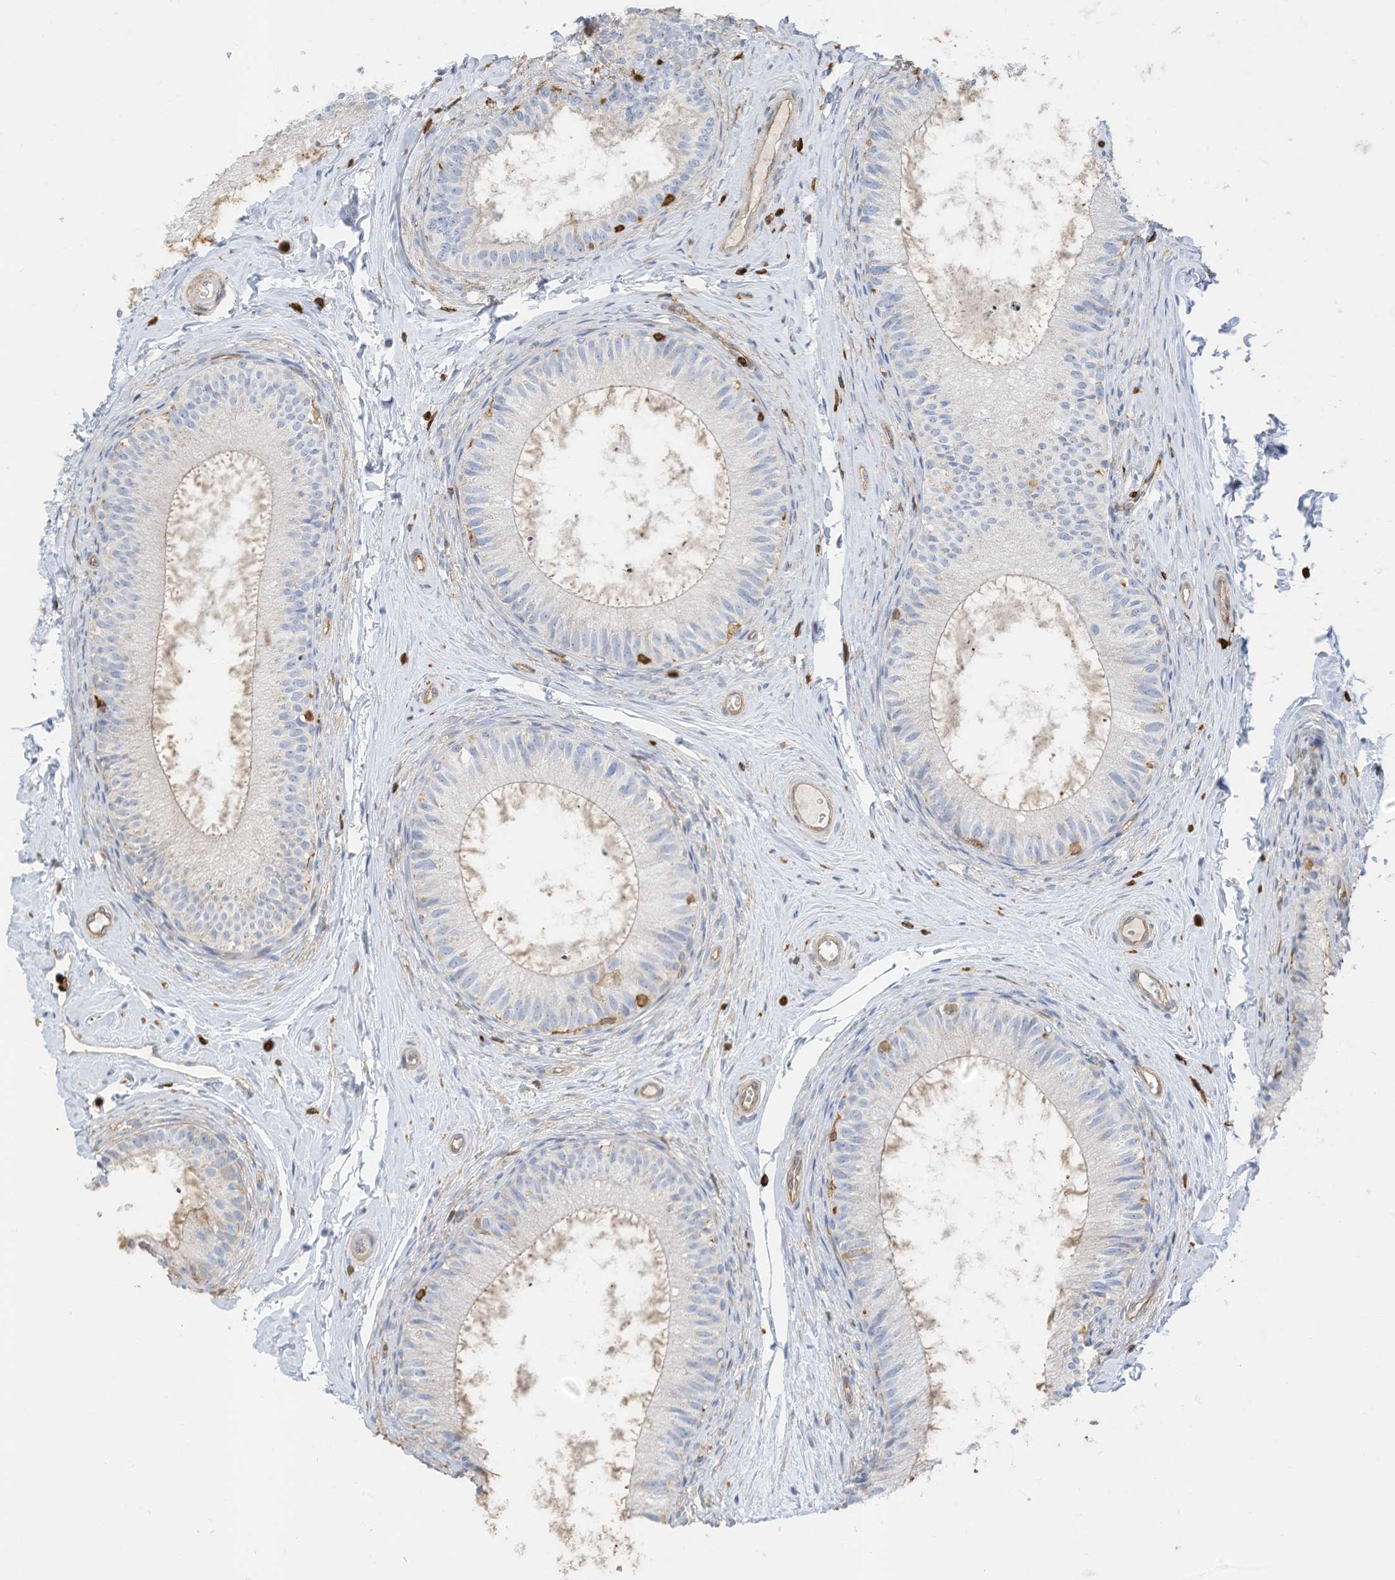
{"staining": {"intensity": "weak", "quantity": "<25%", "location": "cytoplasmic/membranous"}, "tissue": "epididymis", "cell_type": "Glandular cells", "image_type": "normal", "snomed": [{"axis": "morphology", "description": "Normal tissue, NOS"}, {"axis": "topography", "description": "Epididymis"}], "caption": "An image of epididymis stained for a protein reveals no brown staining in glandular cells. (DAB immunohistochemistry, high magnification).", "gene": "ARHGAP25", "patient": {"sex": "male", "age": 34}}